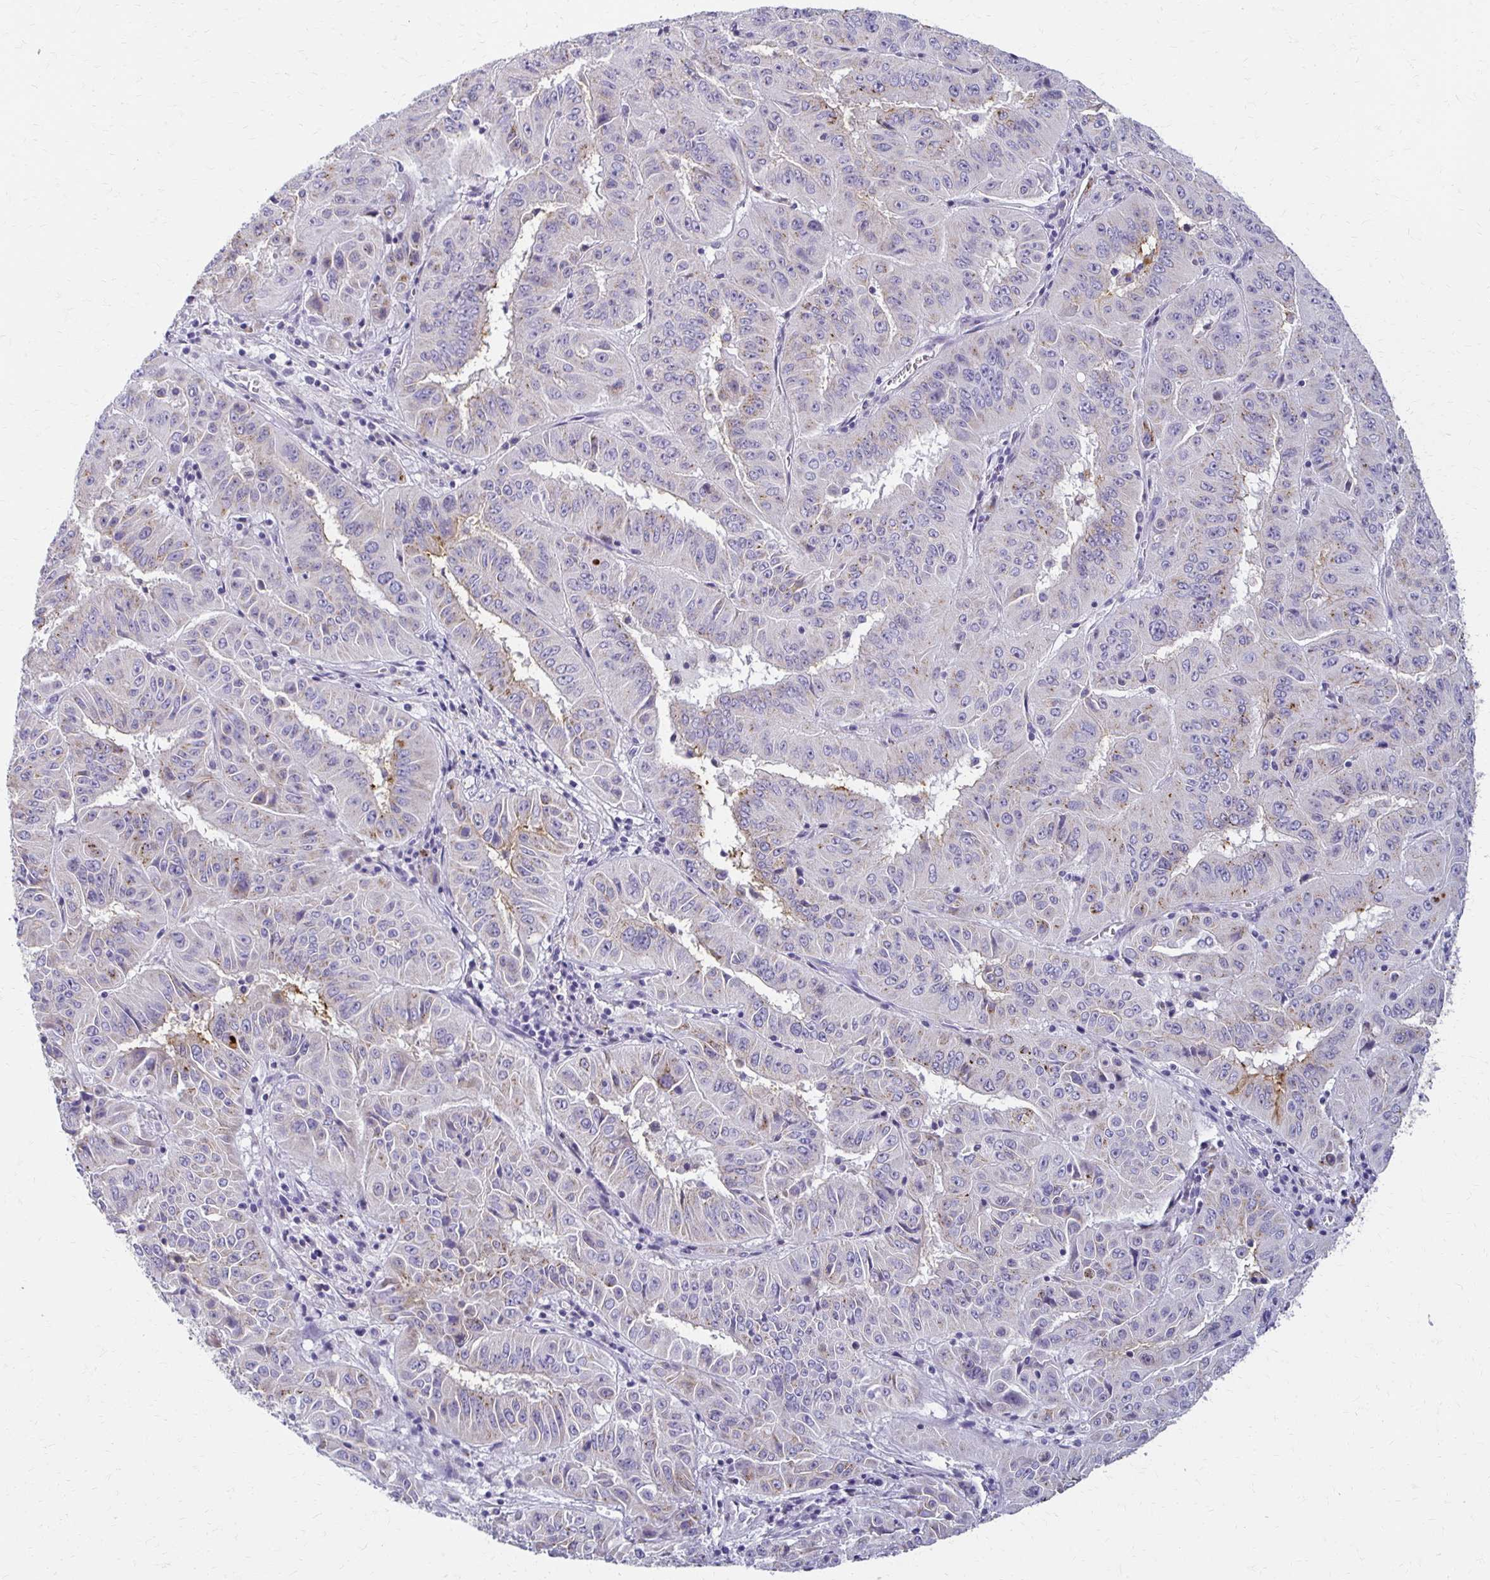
{"staining": {"intensity": "weak", "quantity": "<25%", "location": "cytoplasmic/membranous"}, "tissue": "pancreatic cancer", "cell_type": "Tumor cells", "image_type": "cancer", "snomed": [{"axis": "morphology", "description": "Adenocarcinoma, NOS"}, {"axis": "topography", "description": "Pancreas"}], "caption": "Protein analysis of adenocarcinoma (pancreatic) displays no significant staining in tumor cells.", "gene": "BBS12", "patient": {"sex": "male", "age": 63}}